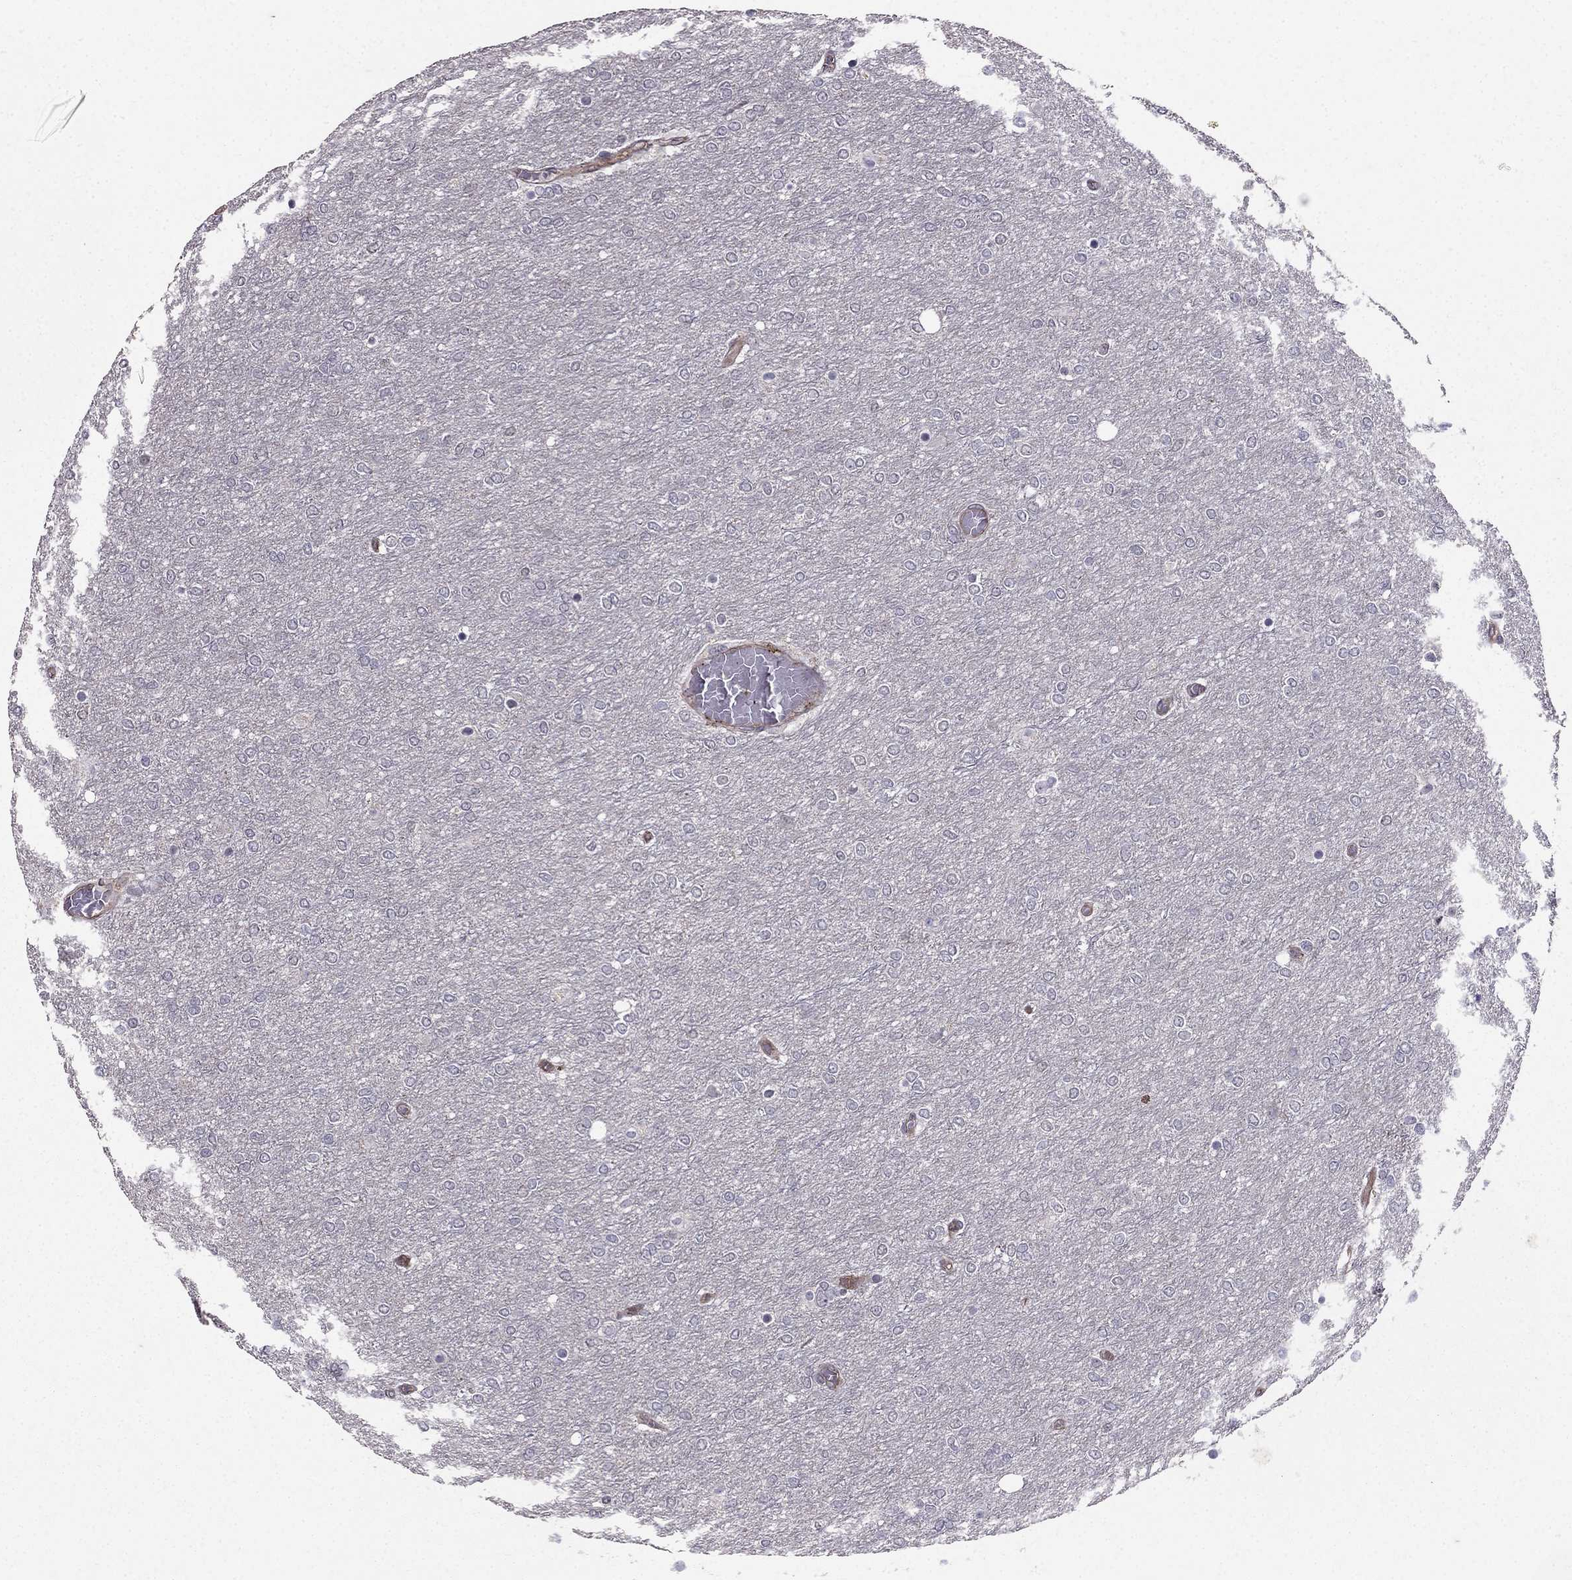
{"staining": {"intensity": "negative", "quantity": "none", "location": "none"}, "tissue": "glioma", "cell_type": "Tumor cells", "image_type": "cancer", "snomed": [{"axis": "morphology", "description": "Glioma, malignant, High grade"}, {"axis": "topography", "description": "Brain"}], "caption": "A high-resolution histopathology image shows immunohistochemistry (IHC) staining of glioma, which reveals no significant staining in tumor cells.", "gene": "RASIP1", "patient": {"sex": "female", "age": 61}}